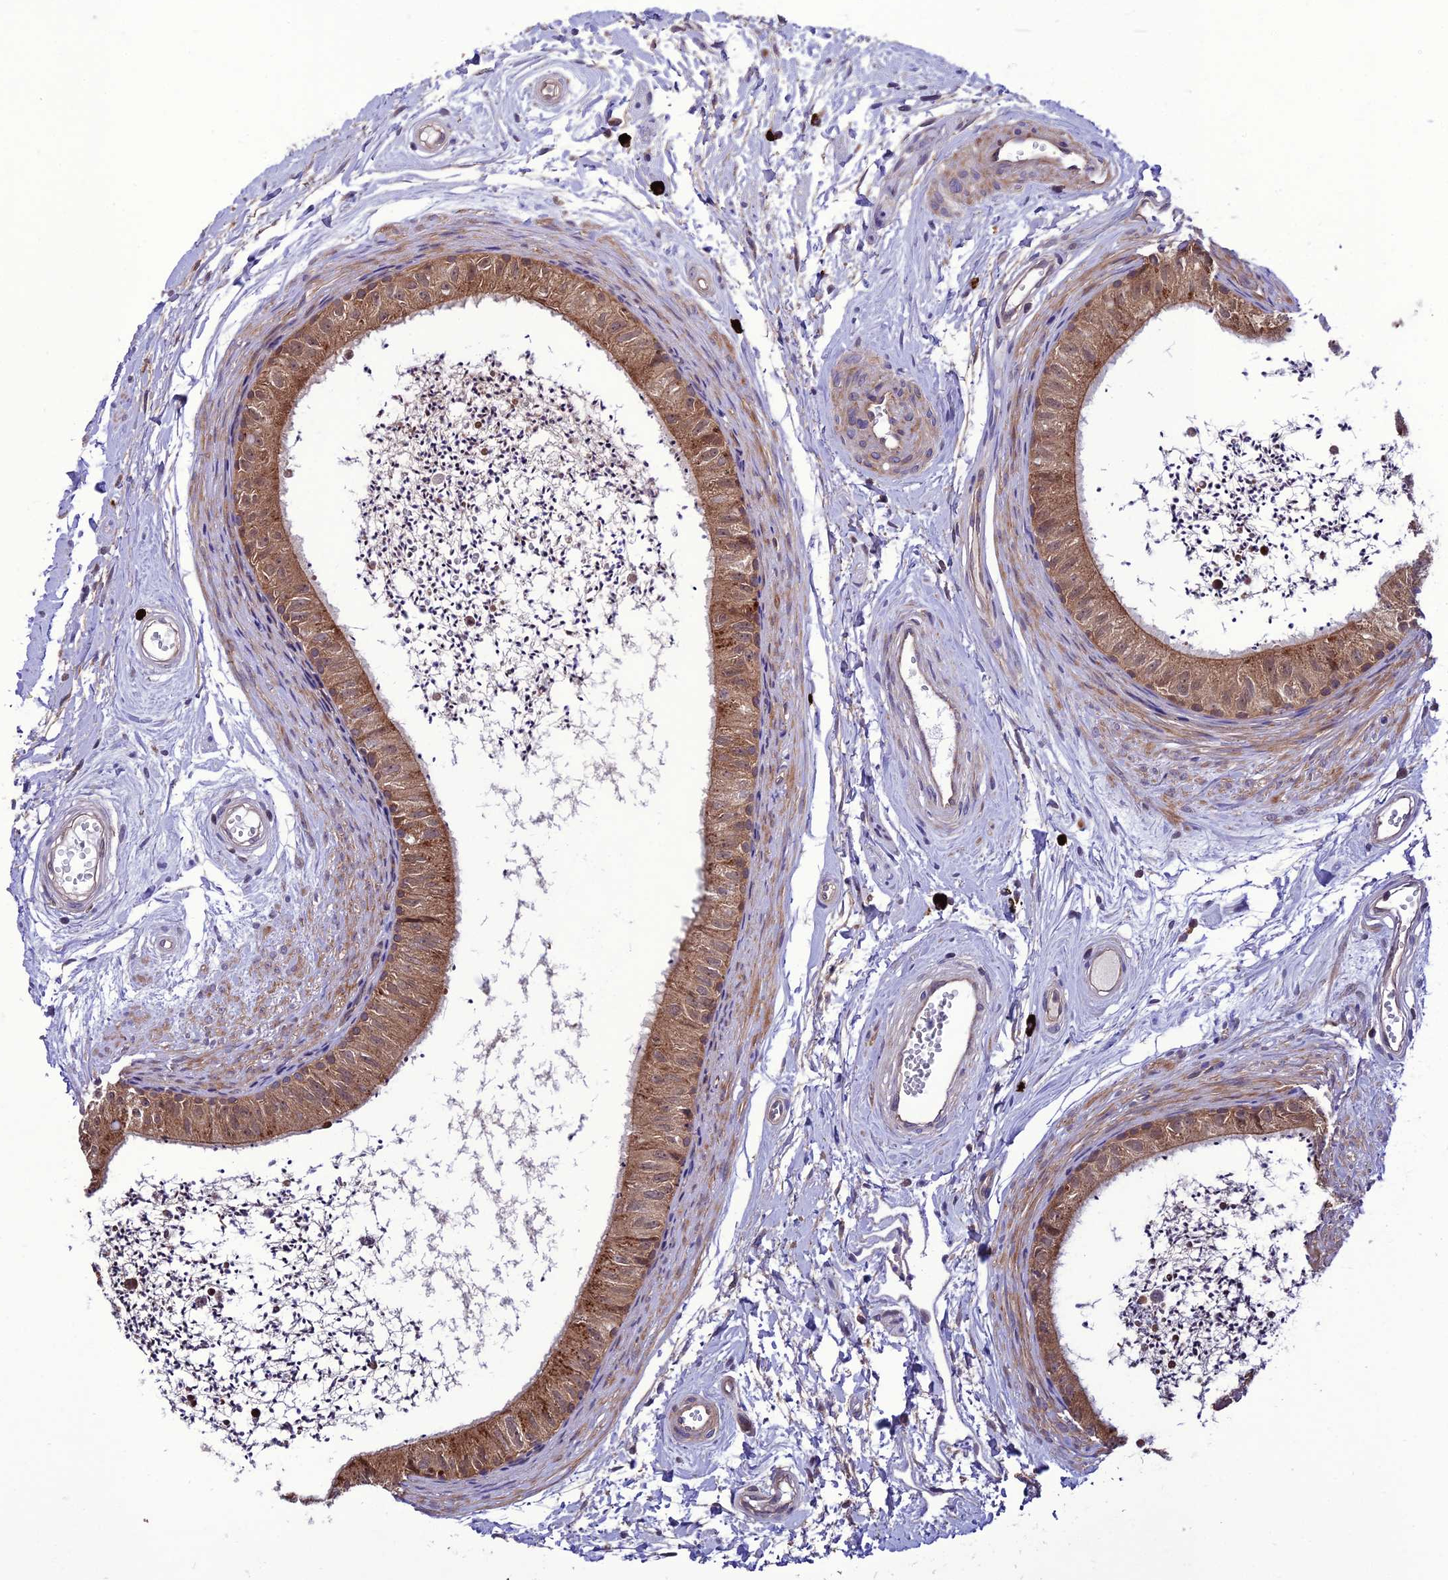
{"staining": {"intensity": "moderate", "quantity": ">75%", "location": "cytoplasmic/membranous"}, "tissue": "epididymis", "cell_type": "Glandular cells", "image_type": "normal", "snomed": [{"axis": "morphology", "description": "Normal tissue, NOS"}, {"axis": "topography", "description": "Epididymis"}], "caption": "DAB (3,3'-diaminobenzidine) immunohistochemical staining of normal epididymis shows moderate cytoplasmic/membranous protein staining in approximately >75% of glandular cells. Immunohistochemistry (ihc) stains the protein of interest in brown and the nuclei are stained blue.", "gene": "PPIL3", "patient": {"sex": "male", "age": 56}}